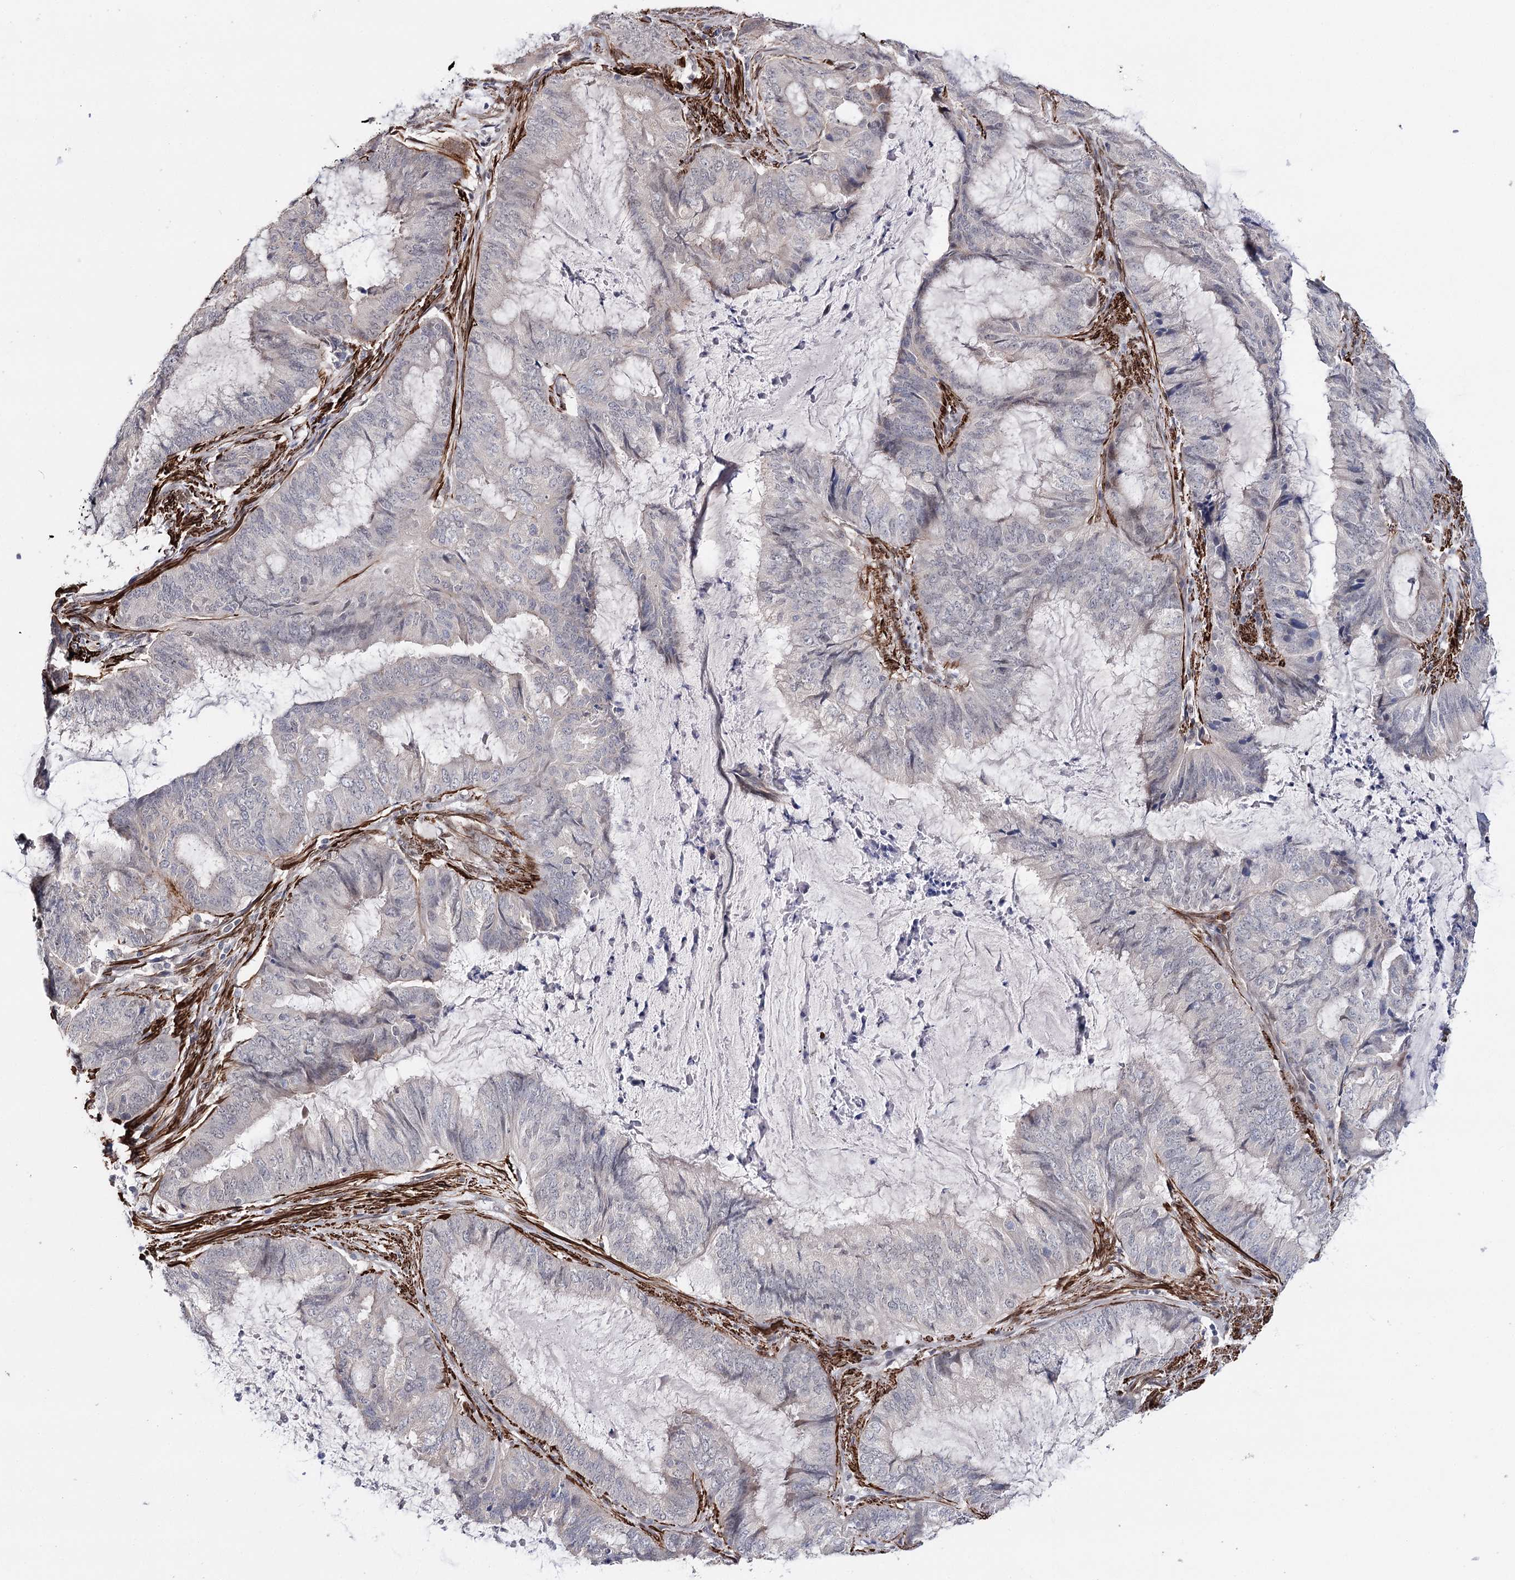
{"staining": {"intensity": "negative", "quantity": "none", "location": "none"}, "tissue": "endometrial cancer", "cell_type": "Tumor cells", "image_type": "cancer", "snomed": [{"axis": "morphology", "description": "Adenocarcinoma, NOS"}, {"axis": "topography", "description": "Endometrium"}], "caption": "Tumor cells are negative for protein expression in human endometrial adenocarcinoma.", "gene": "CFAP46", "patient": {"sex": "female", "age": 81}}